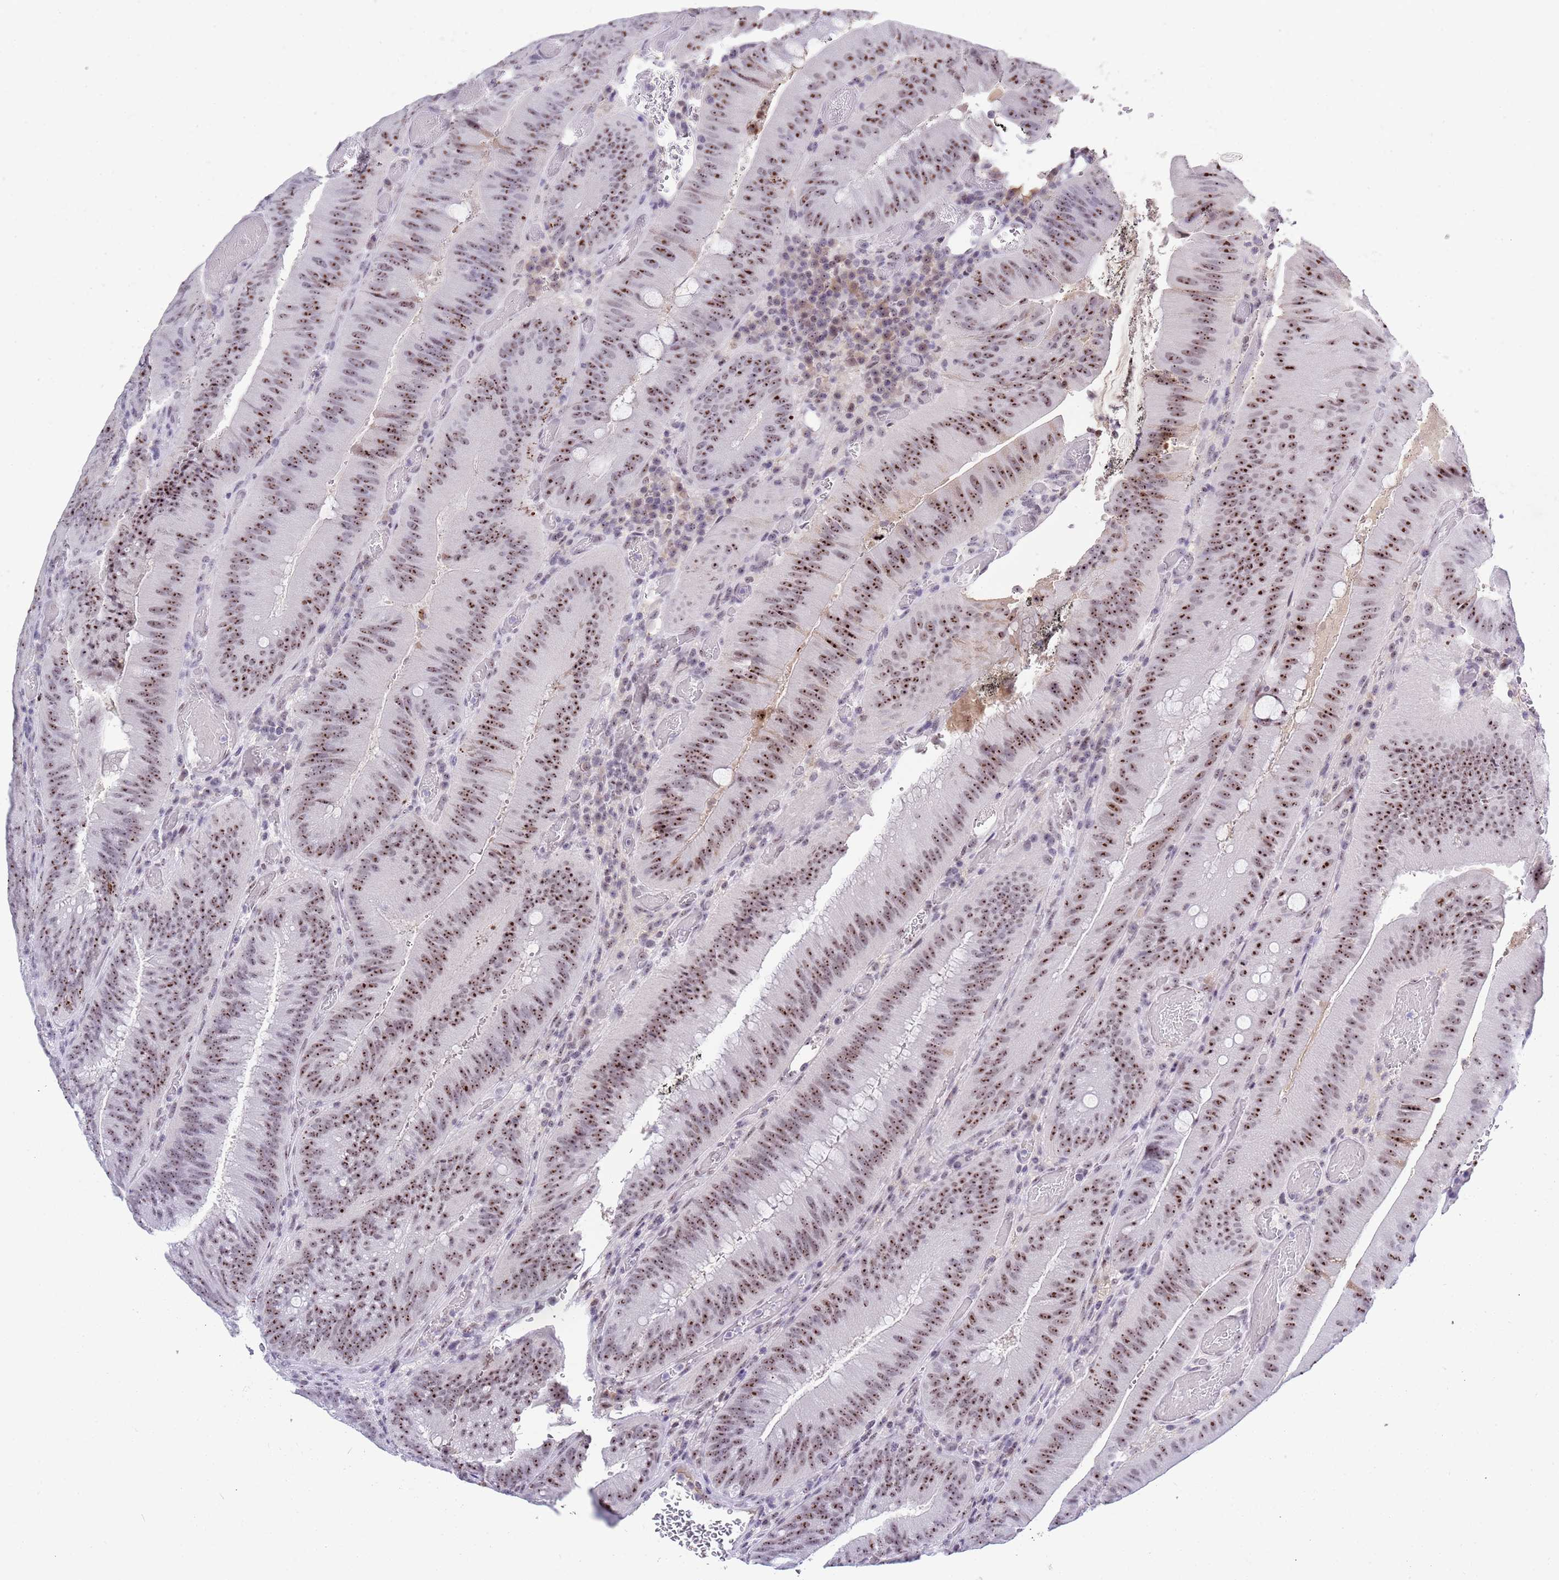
{"staining": {"intensity": "strong", "quantity": ">75%", "location": "nuclear"}, "tissue": "colorectal cancer", "cell_type": "Tumor cells", "image_type": "cancer", "snomed": [{"axis": "morphology", "description": "Adenocarcinoma, NOS"}, {"axis": "topography", "description": "Colon"}], "caption": "Protein staining exhibits strong nuclear expression in approximately >75% of tumor cells in adenocarcinoma (colorectal). The staining is performed using DAB brown chromogen to label protein expression. The nuclei are counter-stained blue using hematoxylin.", "gene": "NOP56", "patient": {"sex": "female", "age": 43}}